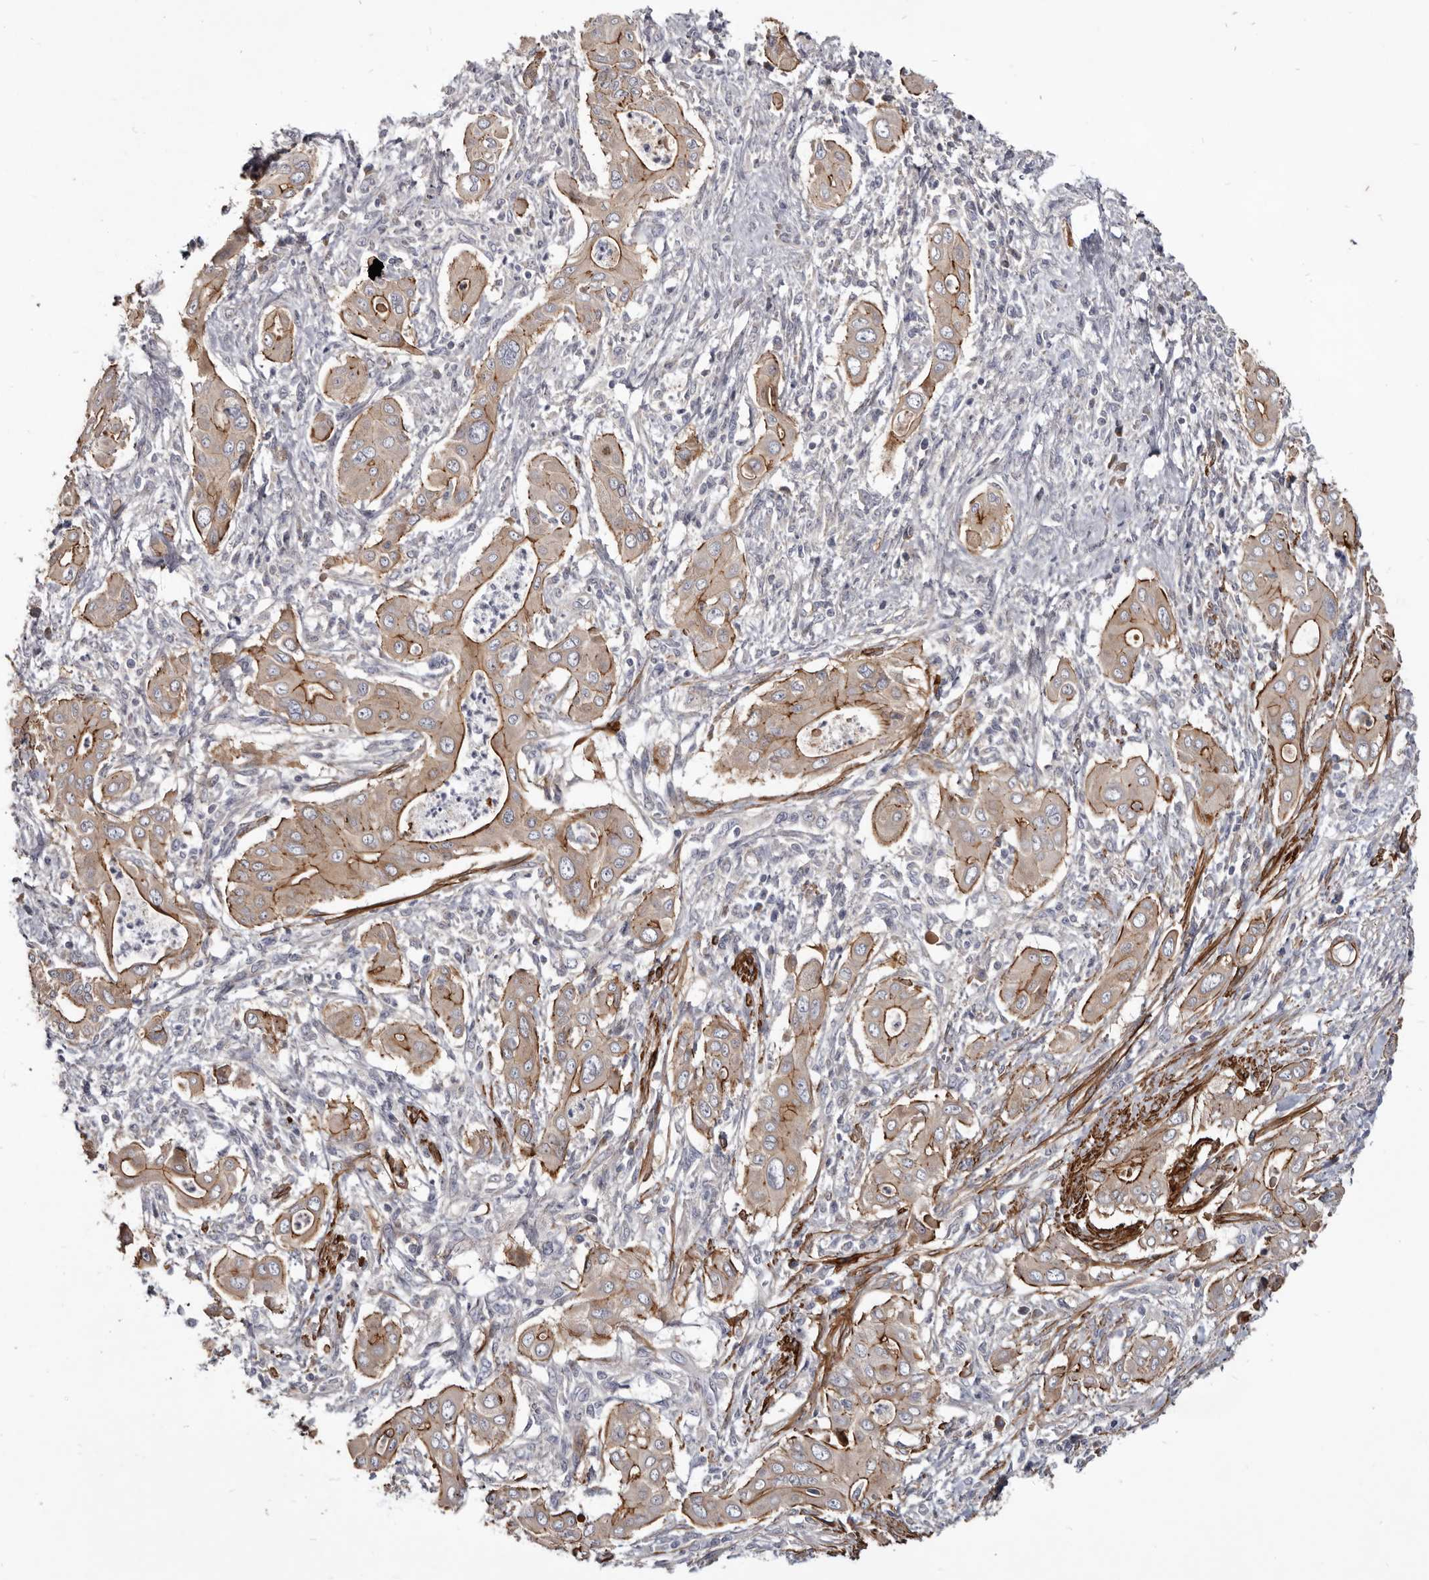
{"staining": {"intensity": "strong", "quantity": ">75%", "location": "cytoplasmic/membranous"}, "tissue": "pancreatic cancer", "cell_type": "Tumor cells", "image_type": "cancer", "snomed": [{"axis": "morphology", "description": "Adenocarcinoma, NOS"}, {"axis": "topography", "description": "Pancreas"}], "caption": "Pancreatic adenocarcinoma was stained to show a protein in brown. There is high levels of strong cytoplasmic/membranous positivity in approximately >75% of tumor cells.", "gene": "CGN", "patient": {"sex": "male", "age": 58}}